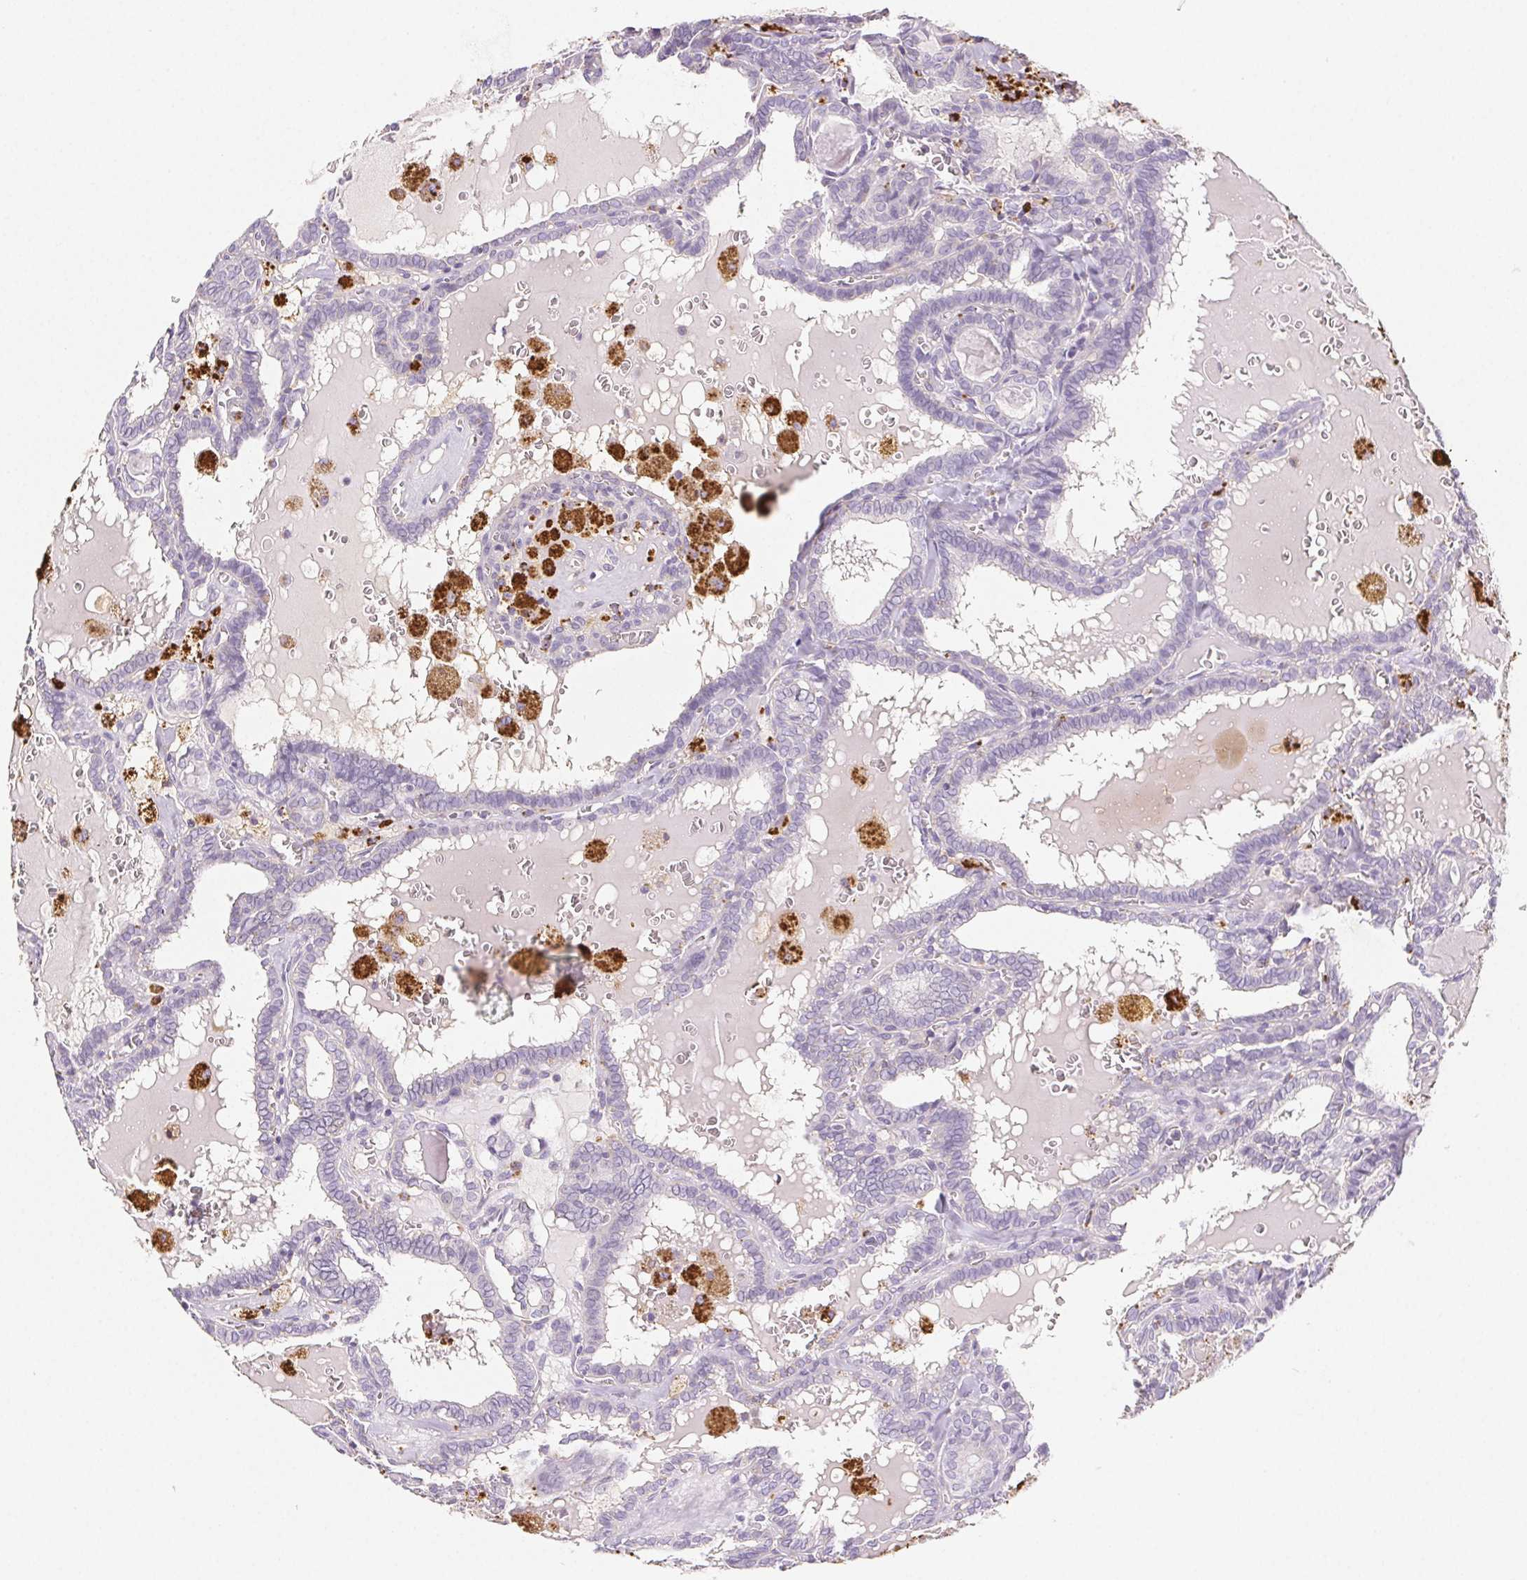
{"staining": {"intensity": "negative", "quantity": "none", "location": "none"}, "tissue": "thyroid cancer", "cell_type": "Tumor cells", "image_type": "cancer", "snomed": [{"axis": "morphology", "description": "Papillary adenocarcinoma, NOS"}, {"axis": "topography", "description": "Thyroid gland"}], "caption": "High magnification brightfield microscopy of thyroid cancer stained with DAB (brown) and counterstained with hematoxylin (blue): tumor cells show no significant expression.", "gene": "LIPA", "patient": {"sex": "female", "age": 39}}